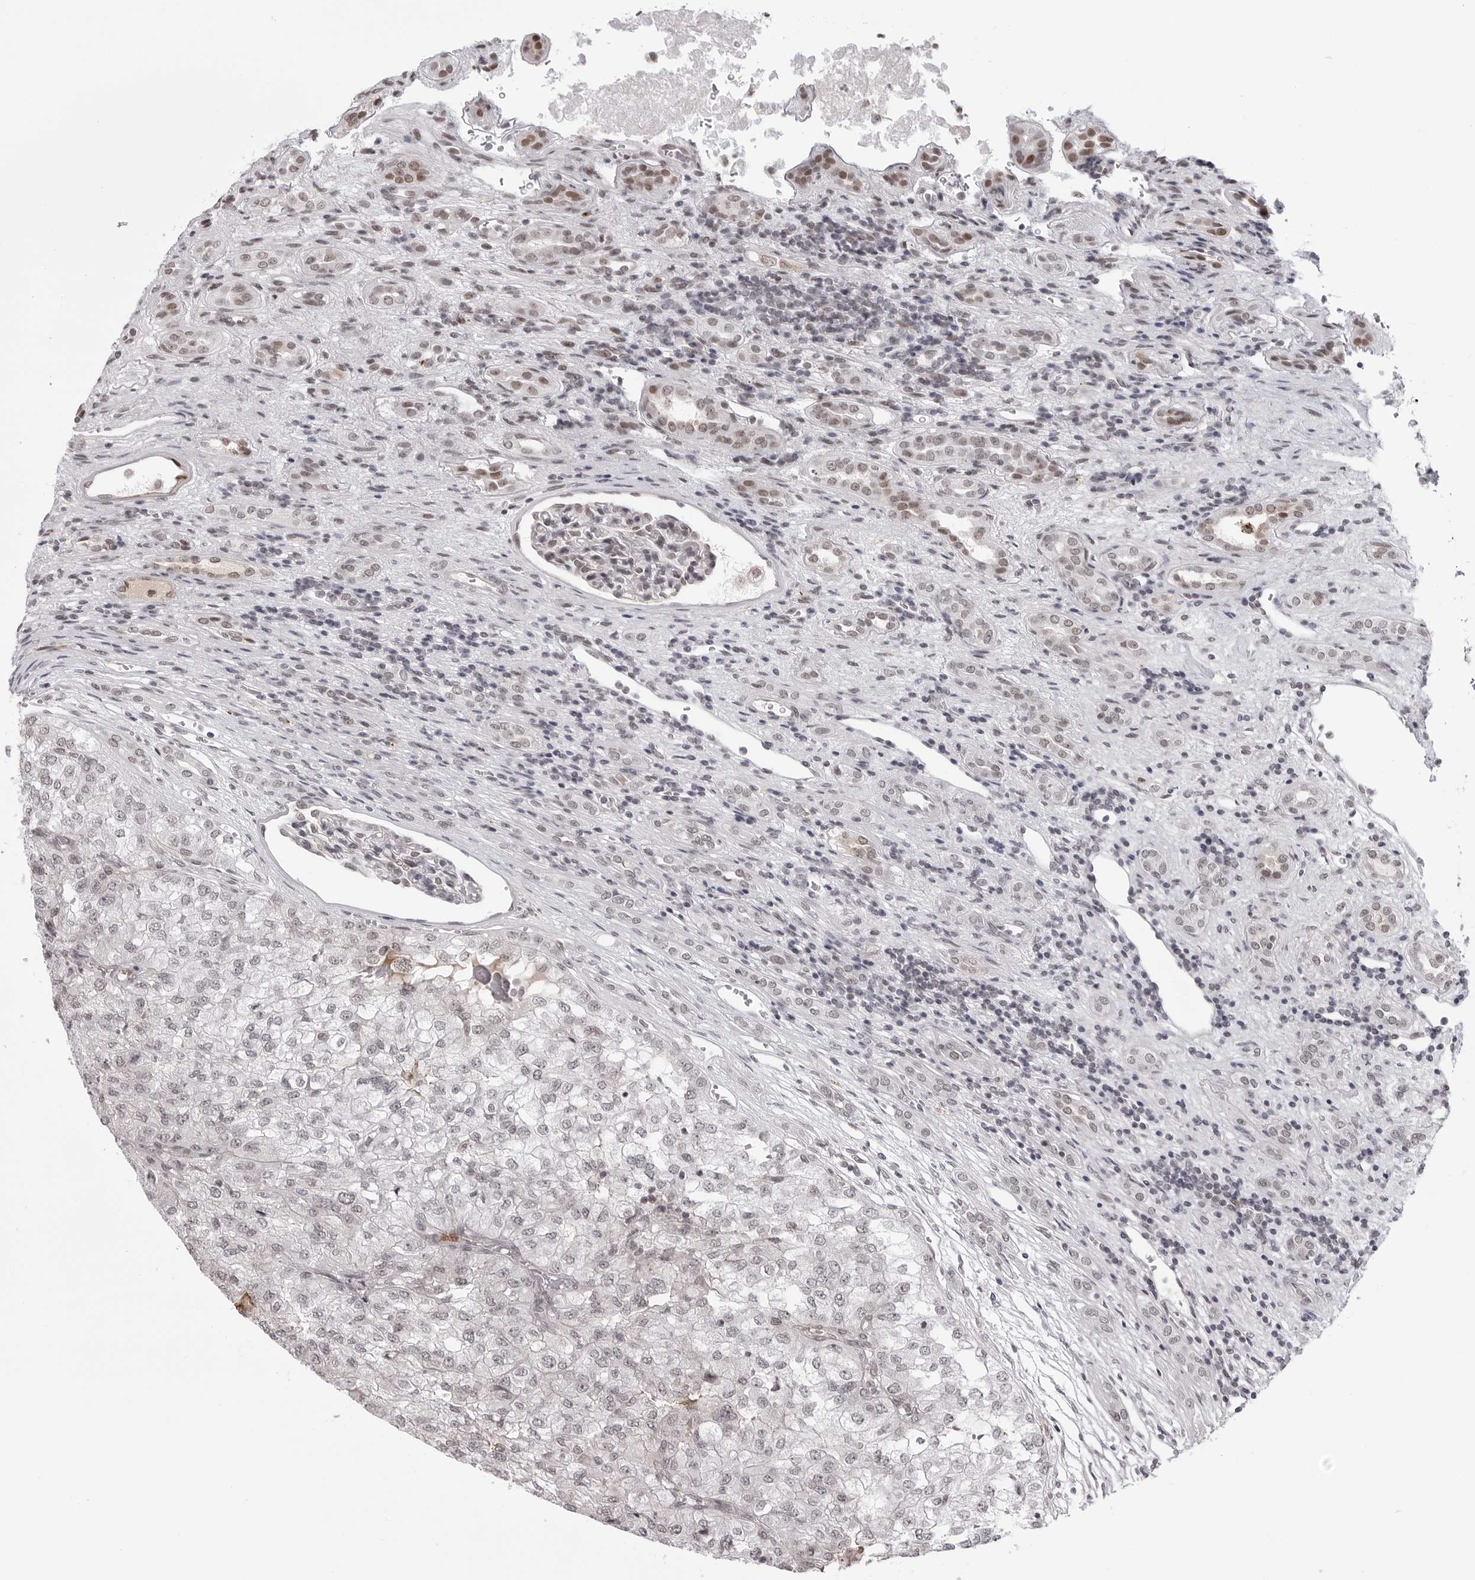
{"staining": {"intensity": "negative", "quantity": "none", "location": "none"}, "tissue": "renal cancer", "cell_type": "Tumor cells", "image_type": "cancer", "snomed": [{"axis": "morphology", "description": "Adenocarcinoma, NOS"}, {"axis": "topography", "description": "Kidney"}], "caption": "This is a photomicrograph of immunohistochemistry (IHC) staining of renal adenocarcinoma, which shows no positivity in tumor cells. (Brightfield microscopy of DAB IHC at high magnification).", "gene": "PHF3", "patient": {"sex": "female", "age": 54}}